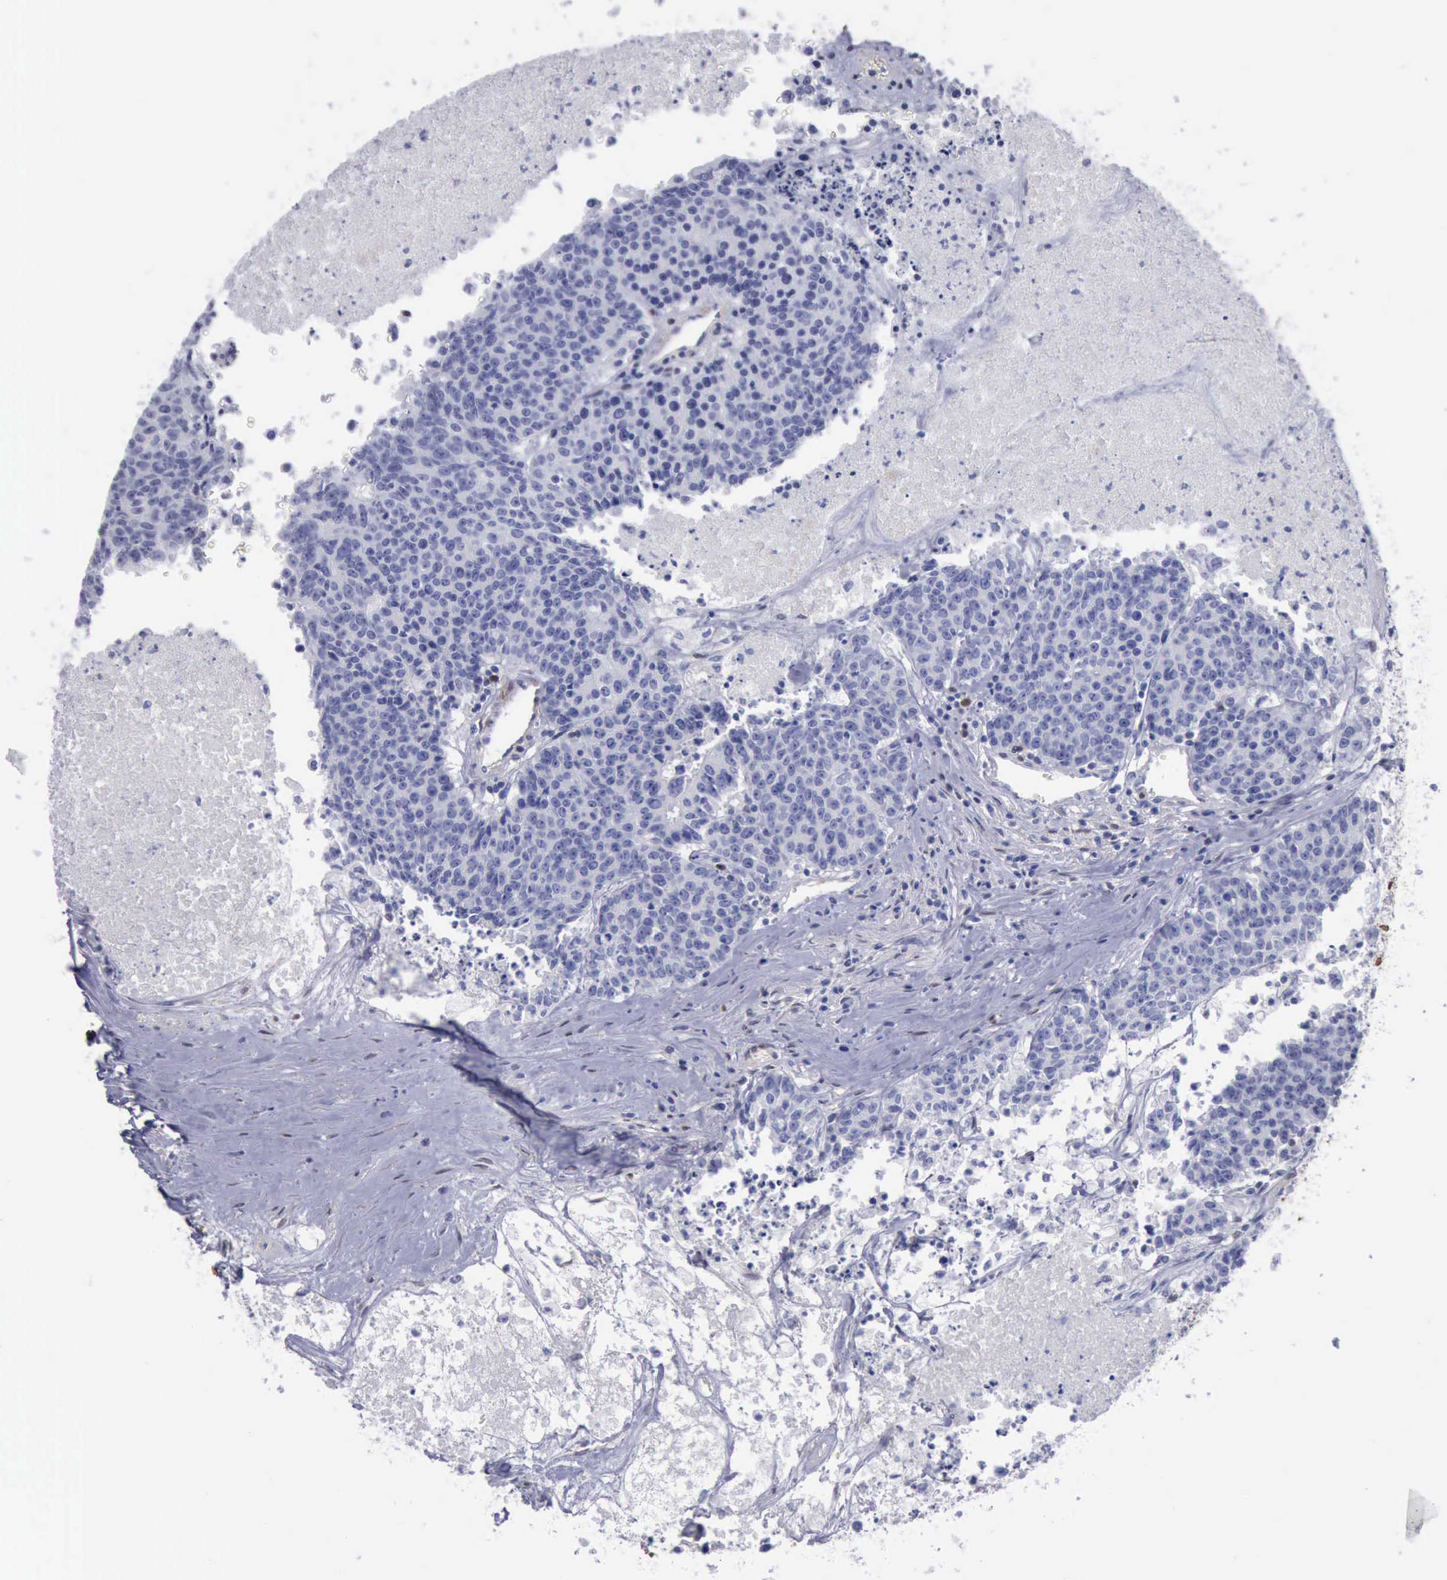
{"staining": {"intensity": "negative", "quantity": "none", "location": "none"}, "tissue": "colorectal cancer", "cell_type": "Tumor cells", "image_type": "cancer", "snomed": [{"axis": "morphology", "description": "Adenocarcinoma, NOS"}, {"axis": "topography", "description": "Colon"}], "caption": "A high-resolution histopathology image shows immunohistochemistry (IHC) staining of colorectal adenocarcinoma, which displays no significant expression in tumor cells.", "gene": "FHL1", "patient": {"sex": "female", "age": 53}}